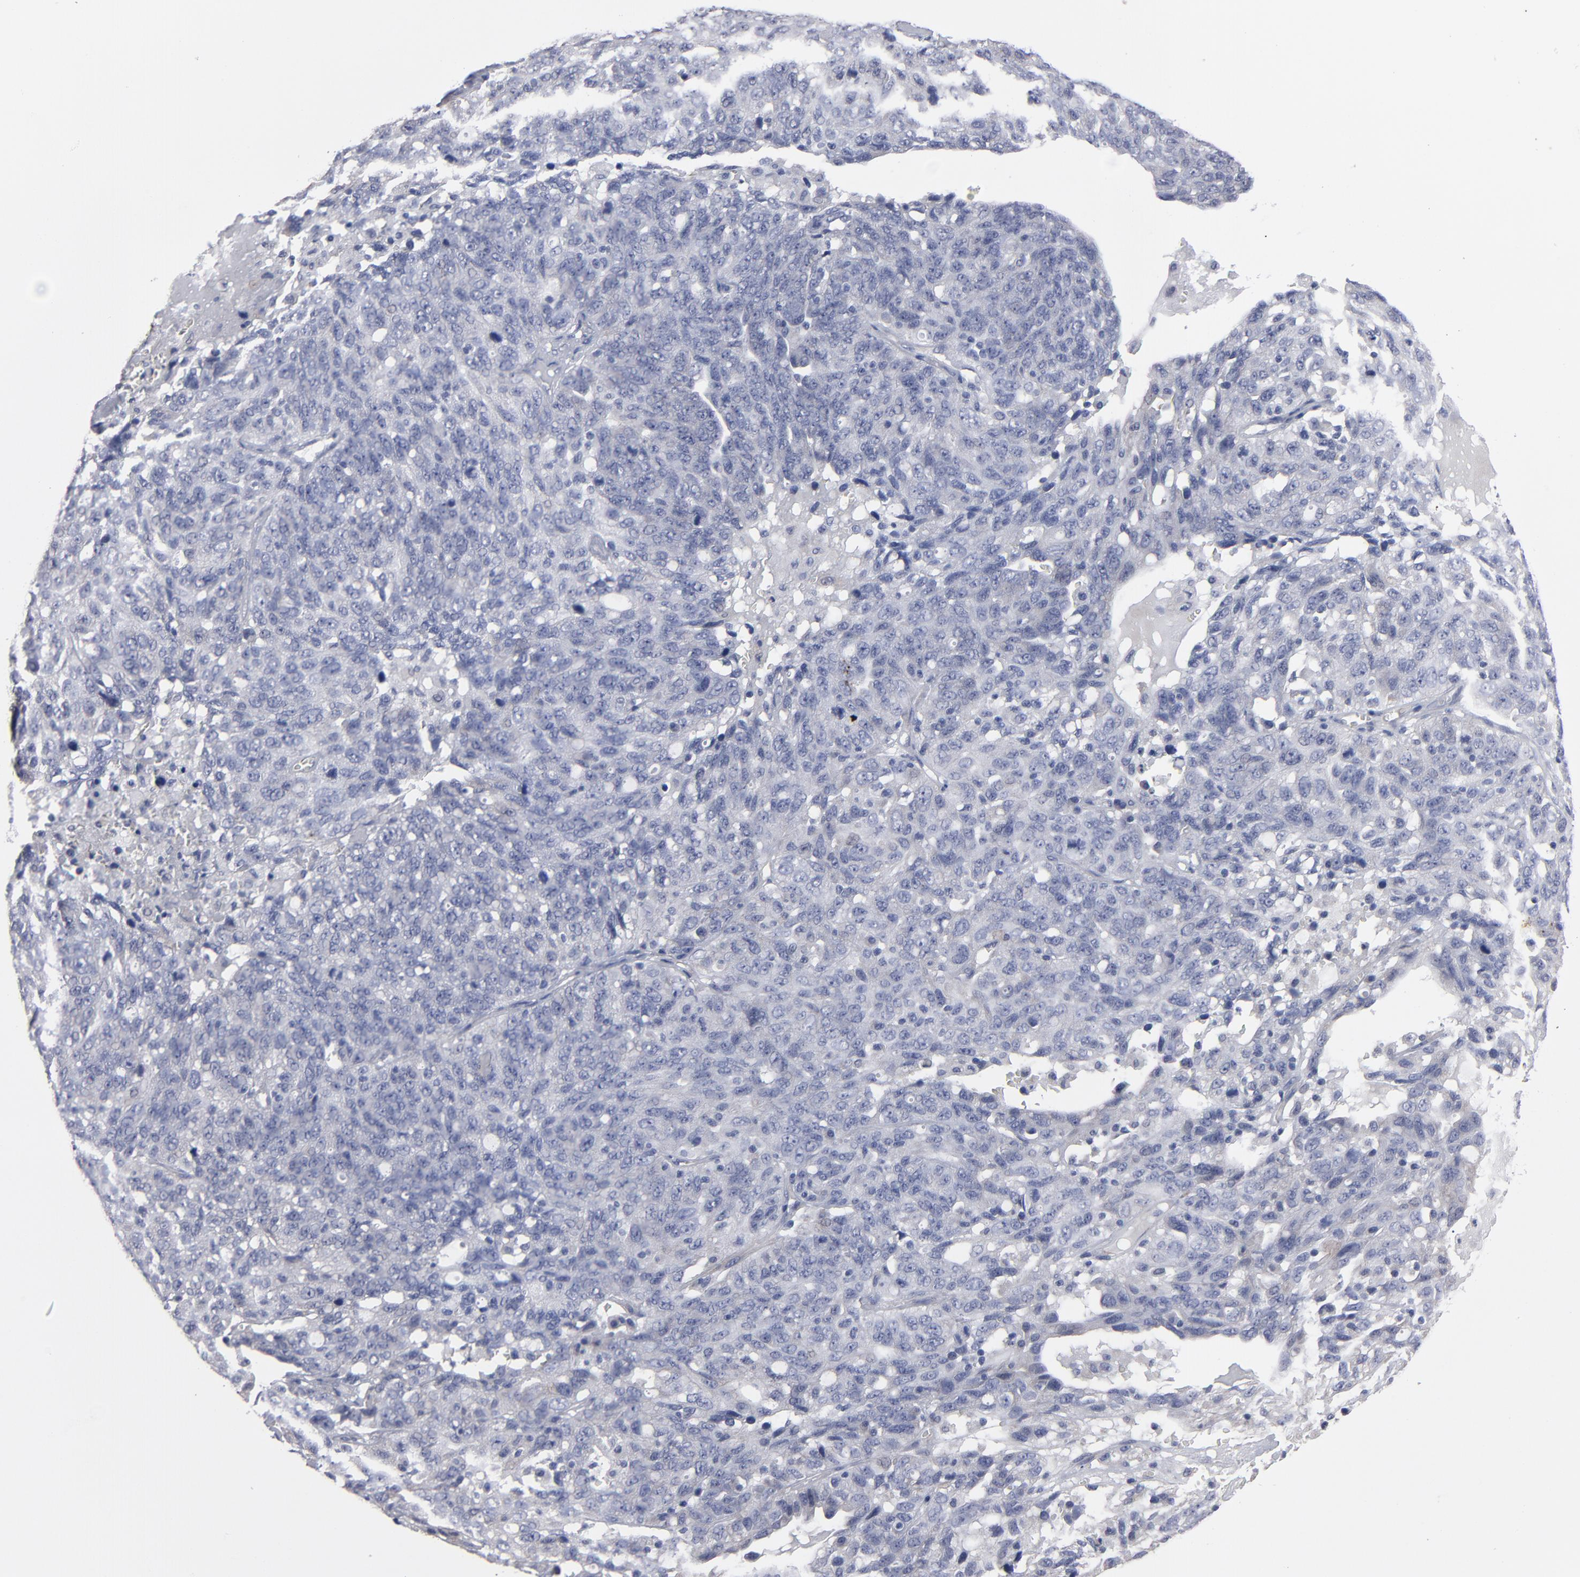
{"staining": {"intensity": "negative", "quantity": "none", "location": "none"}, "tissue": "ovarian cancer", "cell_type": "Tumor cells", "image_type": "cancer", "snomed": [{"axis": "morphology", "description": "Cystadenocarcinoma, serous, NOS"}, {"axis": "topography", "description": "Ovary"}], "caption": "This is a image of IHC staining of ovarian cancer, which shows no expression in tumor cells. (Brightfield microscopy of DAB (3,3'-diaminobenzidine) immunohistochemistry (IHC) at high magnification).", "gene": "ZNF175", "patient": {"sex": "female", "age": 71}}